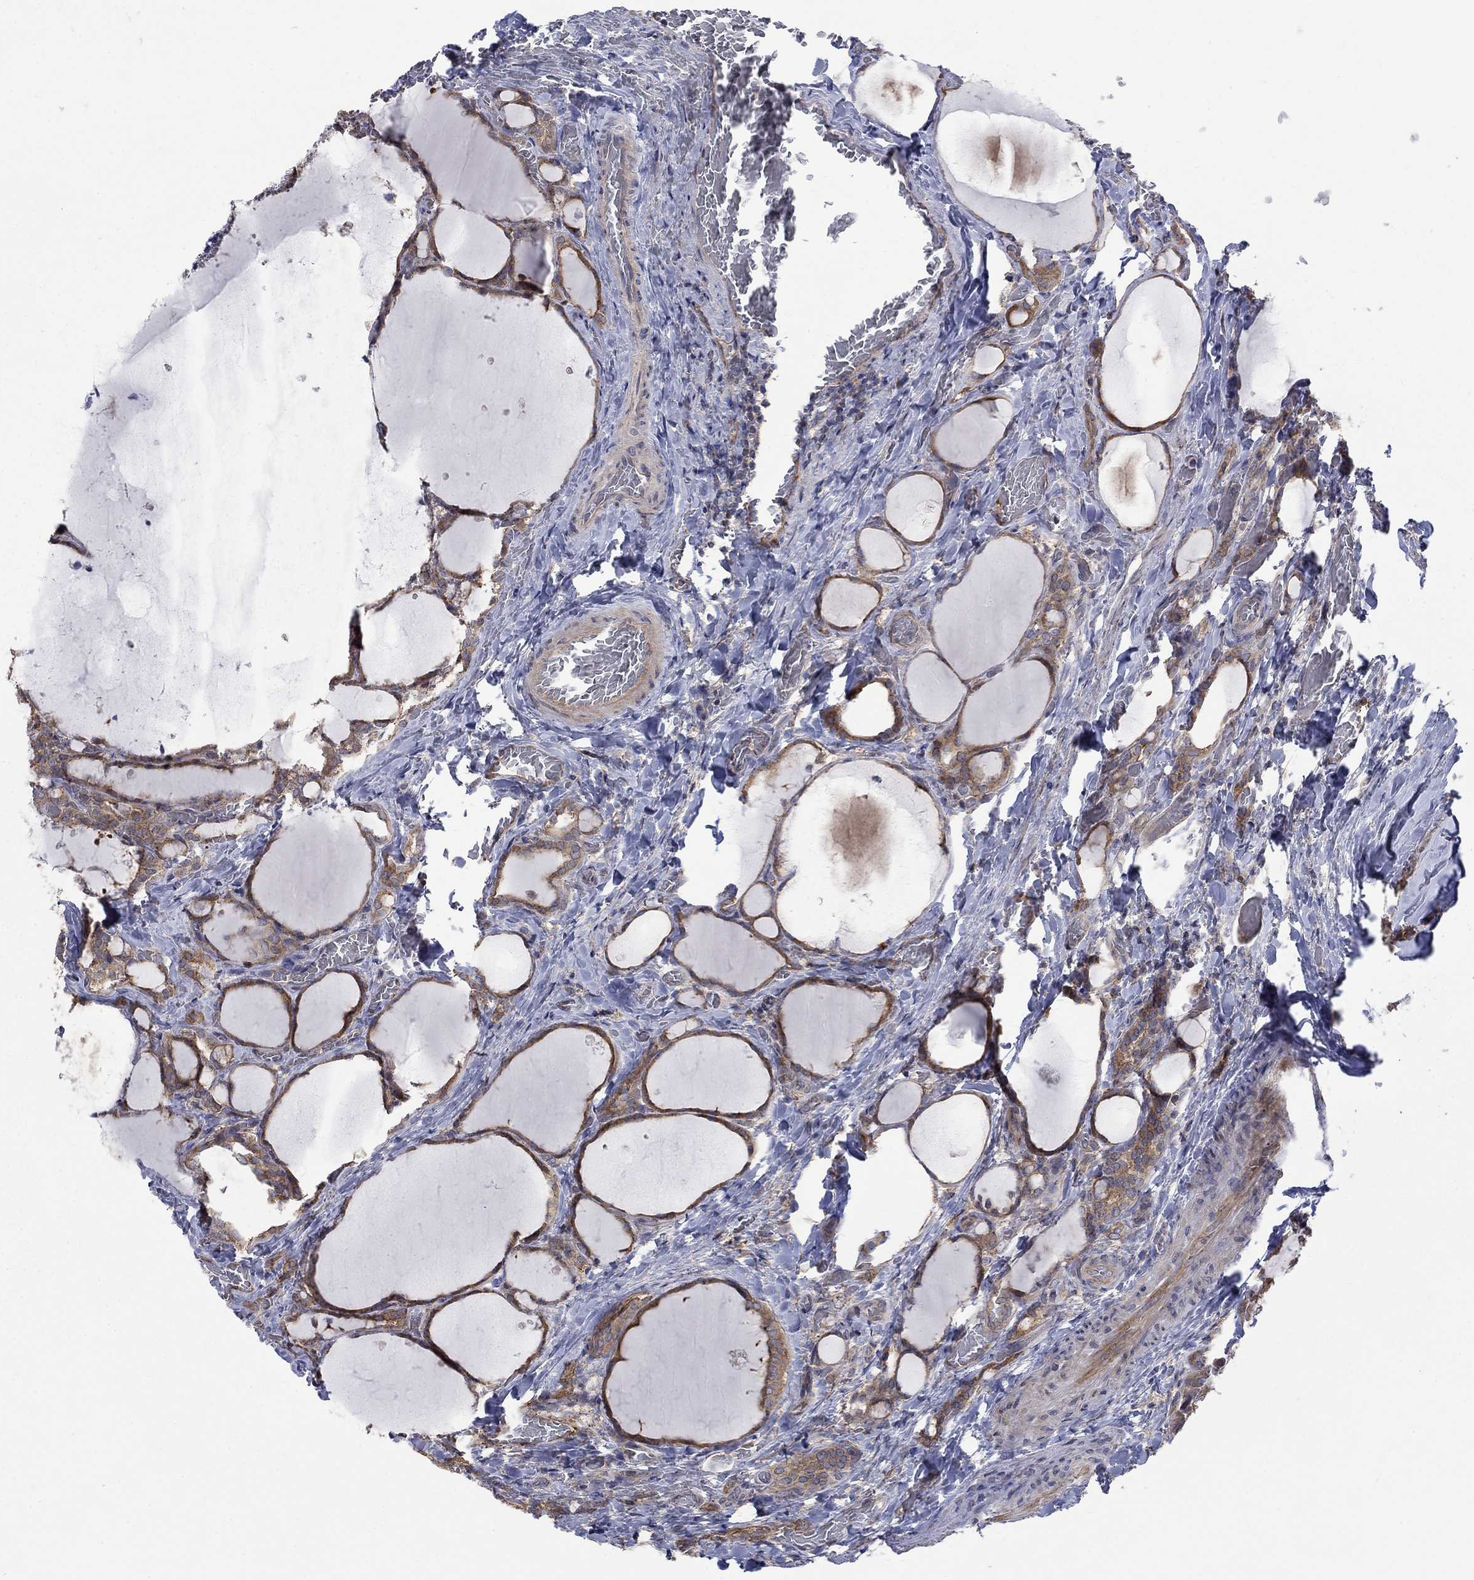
{"staining": {"intensity": "weak", "quantity": "25%-75%", "location": "cytoplasmic/membranous"}, "tissue": "thyroid cancer", "cell_type": "Tumor cells", "image_type": "cancer", "snomed": [{"axis": "morphology", "description": "Papillary adenocarcinoma, NOS"}, {"axis": "topography", "description": "Thyroid gland"}], "caption": "A micrograph showing weak cytoplasmic/membranous positivity in approximately 25%-75% of tumor cells in thyroid cancer, as visualized by brown immunohistochemical staining.", "gene": "PDZD2", "patient": {"sex": "female", "age": 39}}